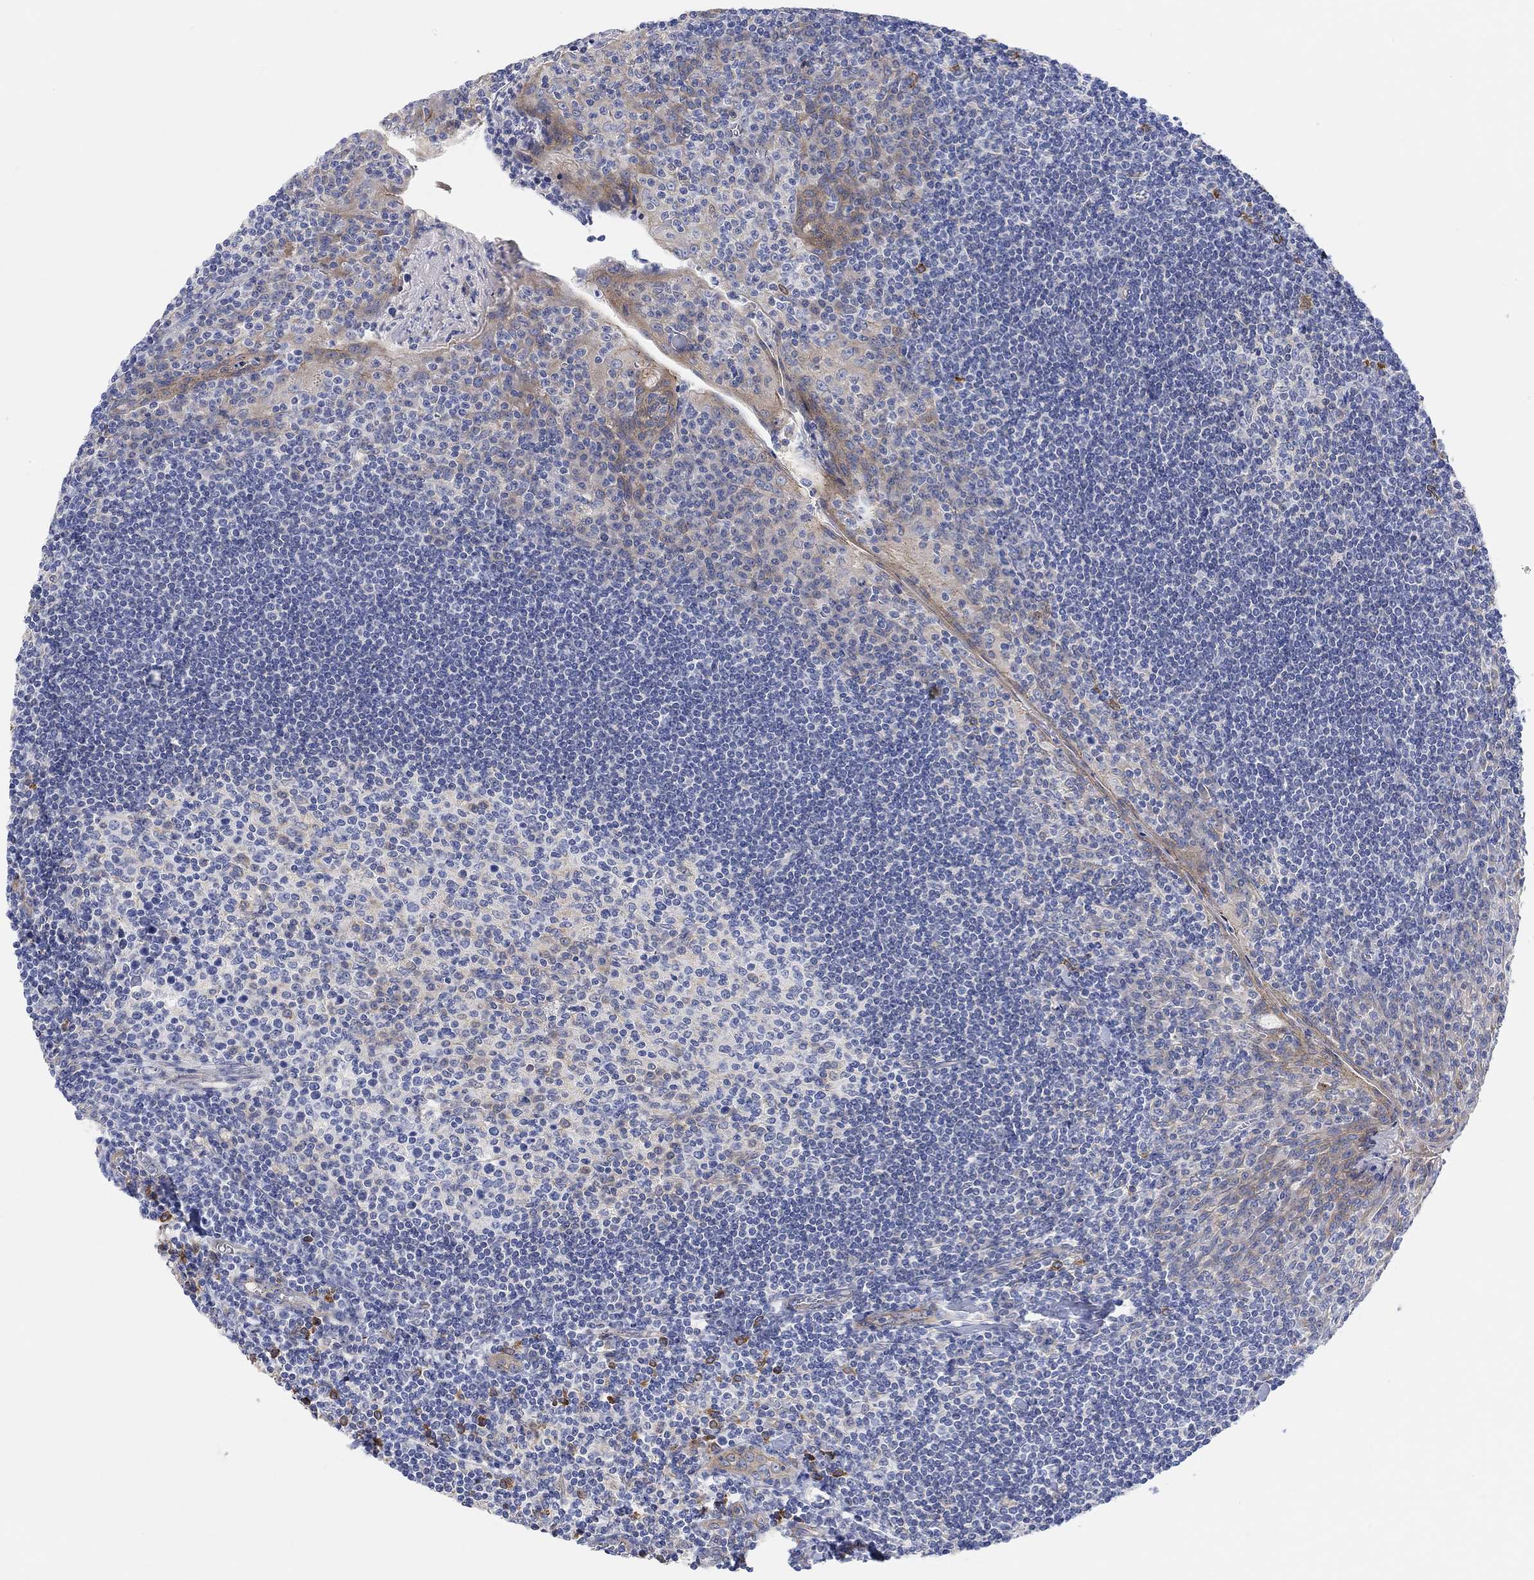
{"staining": {"intensity": "weak", "quantity": "<25%", "location": "cytoplasmic/membranous"}, "tissue": "tonsil", "cell_type": "Germinal center cells", "image_type": "normal", "snomed": [{"axis": "morphology", "description": "Normal tissue, NOS"}, {"axis": "topography", "description": "Tonsil"}], "caption": "Germinal center cells show no significant expression in unremarkable tonsil. Brightfield microscopy of immunohistochemistry stained with DAB (3,3'-diaminobenzidine) (brown) and hematoxylin (blue), captured at high magnification.", "gene": "RGS1", "patient": {"sex": "female", "age": 12}}